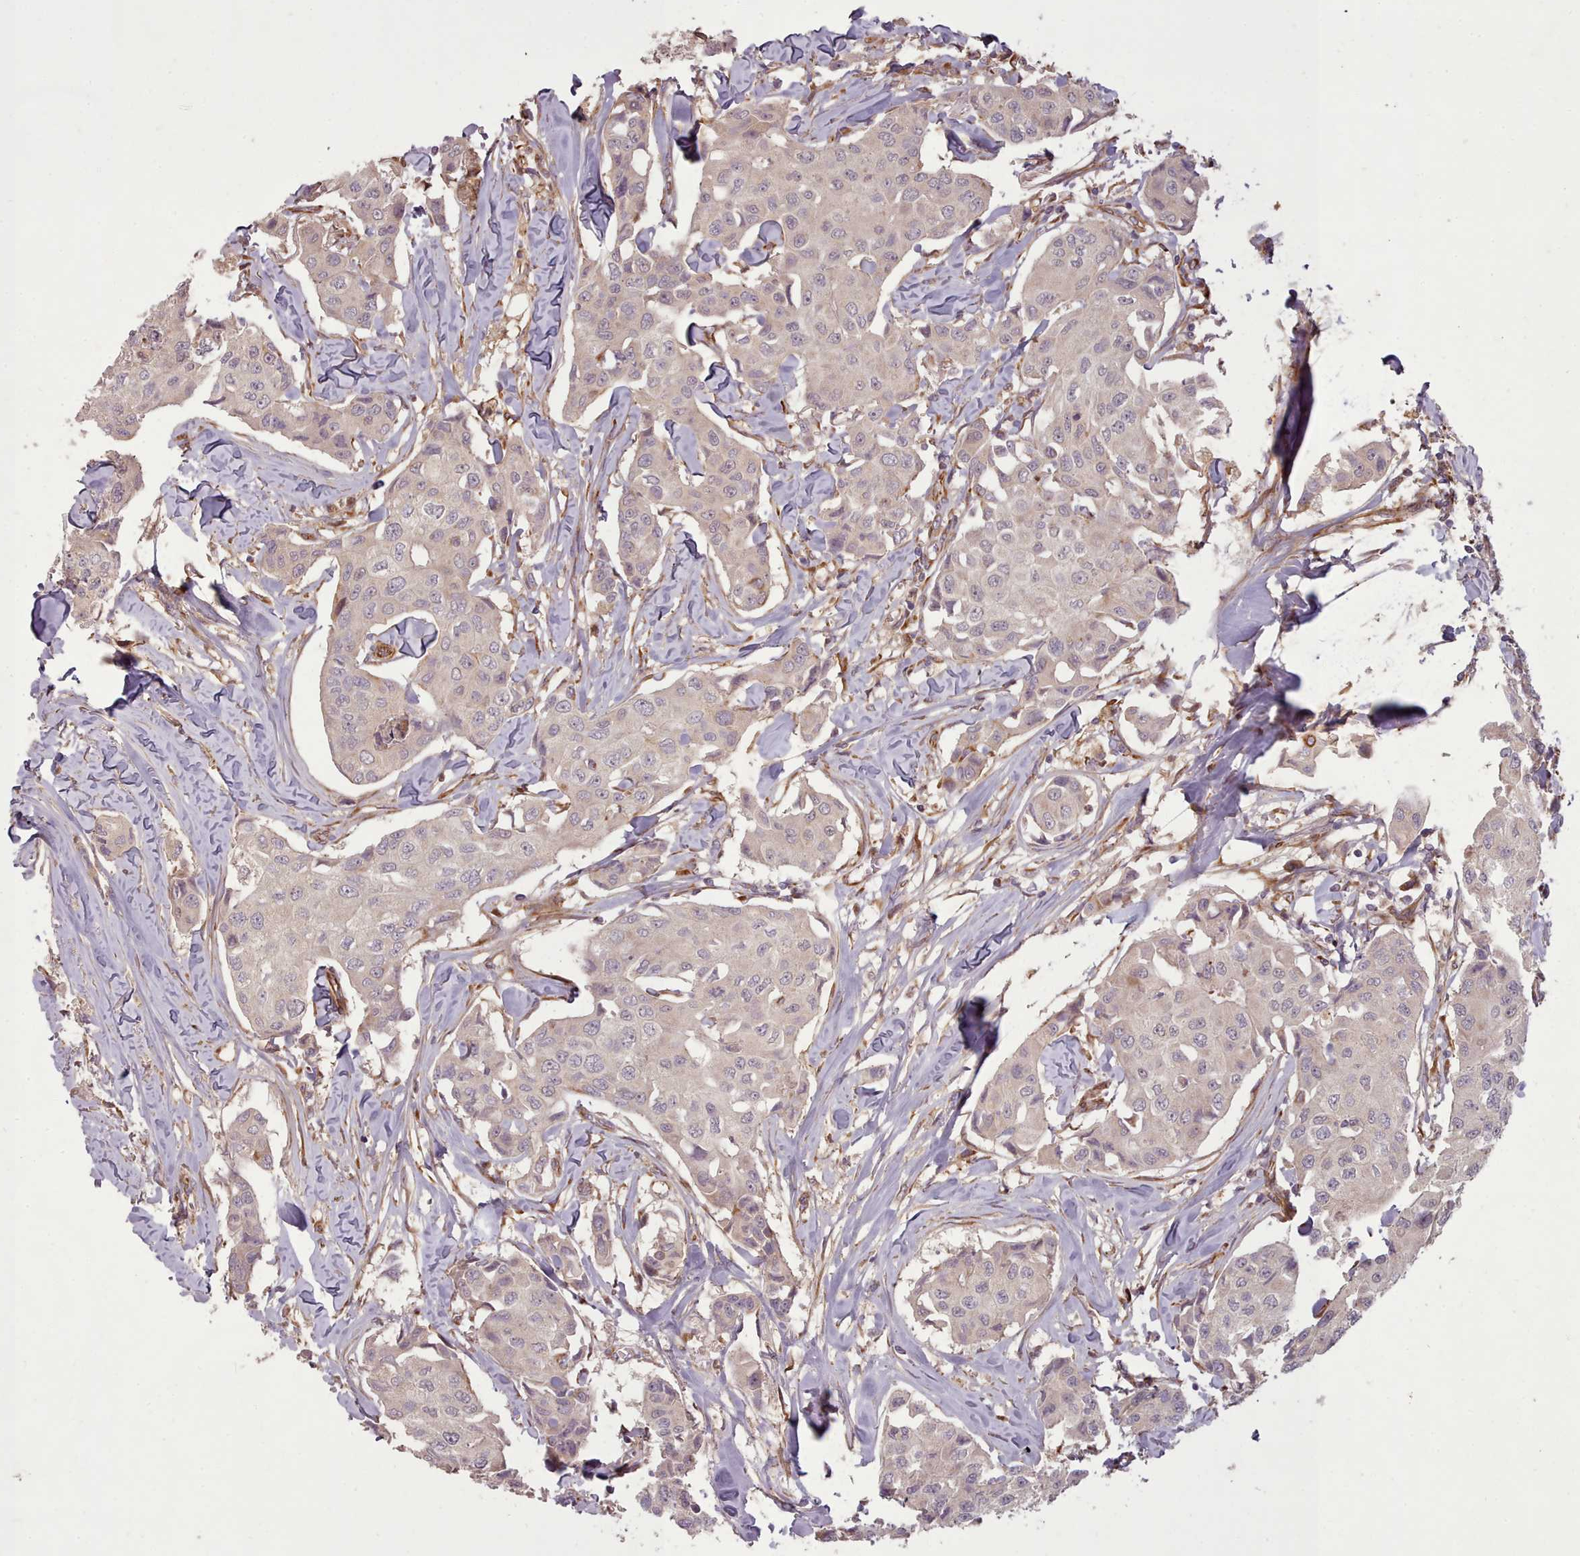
{"staining": {"intensity": "weak", "quantity": ">75%", "location": "cytoplasmic/membranous"}, "tissue": "breast cancer", "cell_type": "Tumor cells", "image_type": "cancer", "snomed": [{"axis": "morphology", "description": "Duct carcinoma"}, {"axis": "topography", "description": "Breast"}], "caption": "Immunohistochemistry photomicrograph of human breast cancer stained for a protein (brown), which displays low levels of weak cytoplasmic/membranous staining in about >75% of tumor cells.", "gene": "GBGT1", "patient": {"sex": "female", "age": 80}}